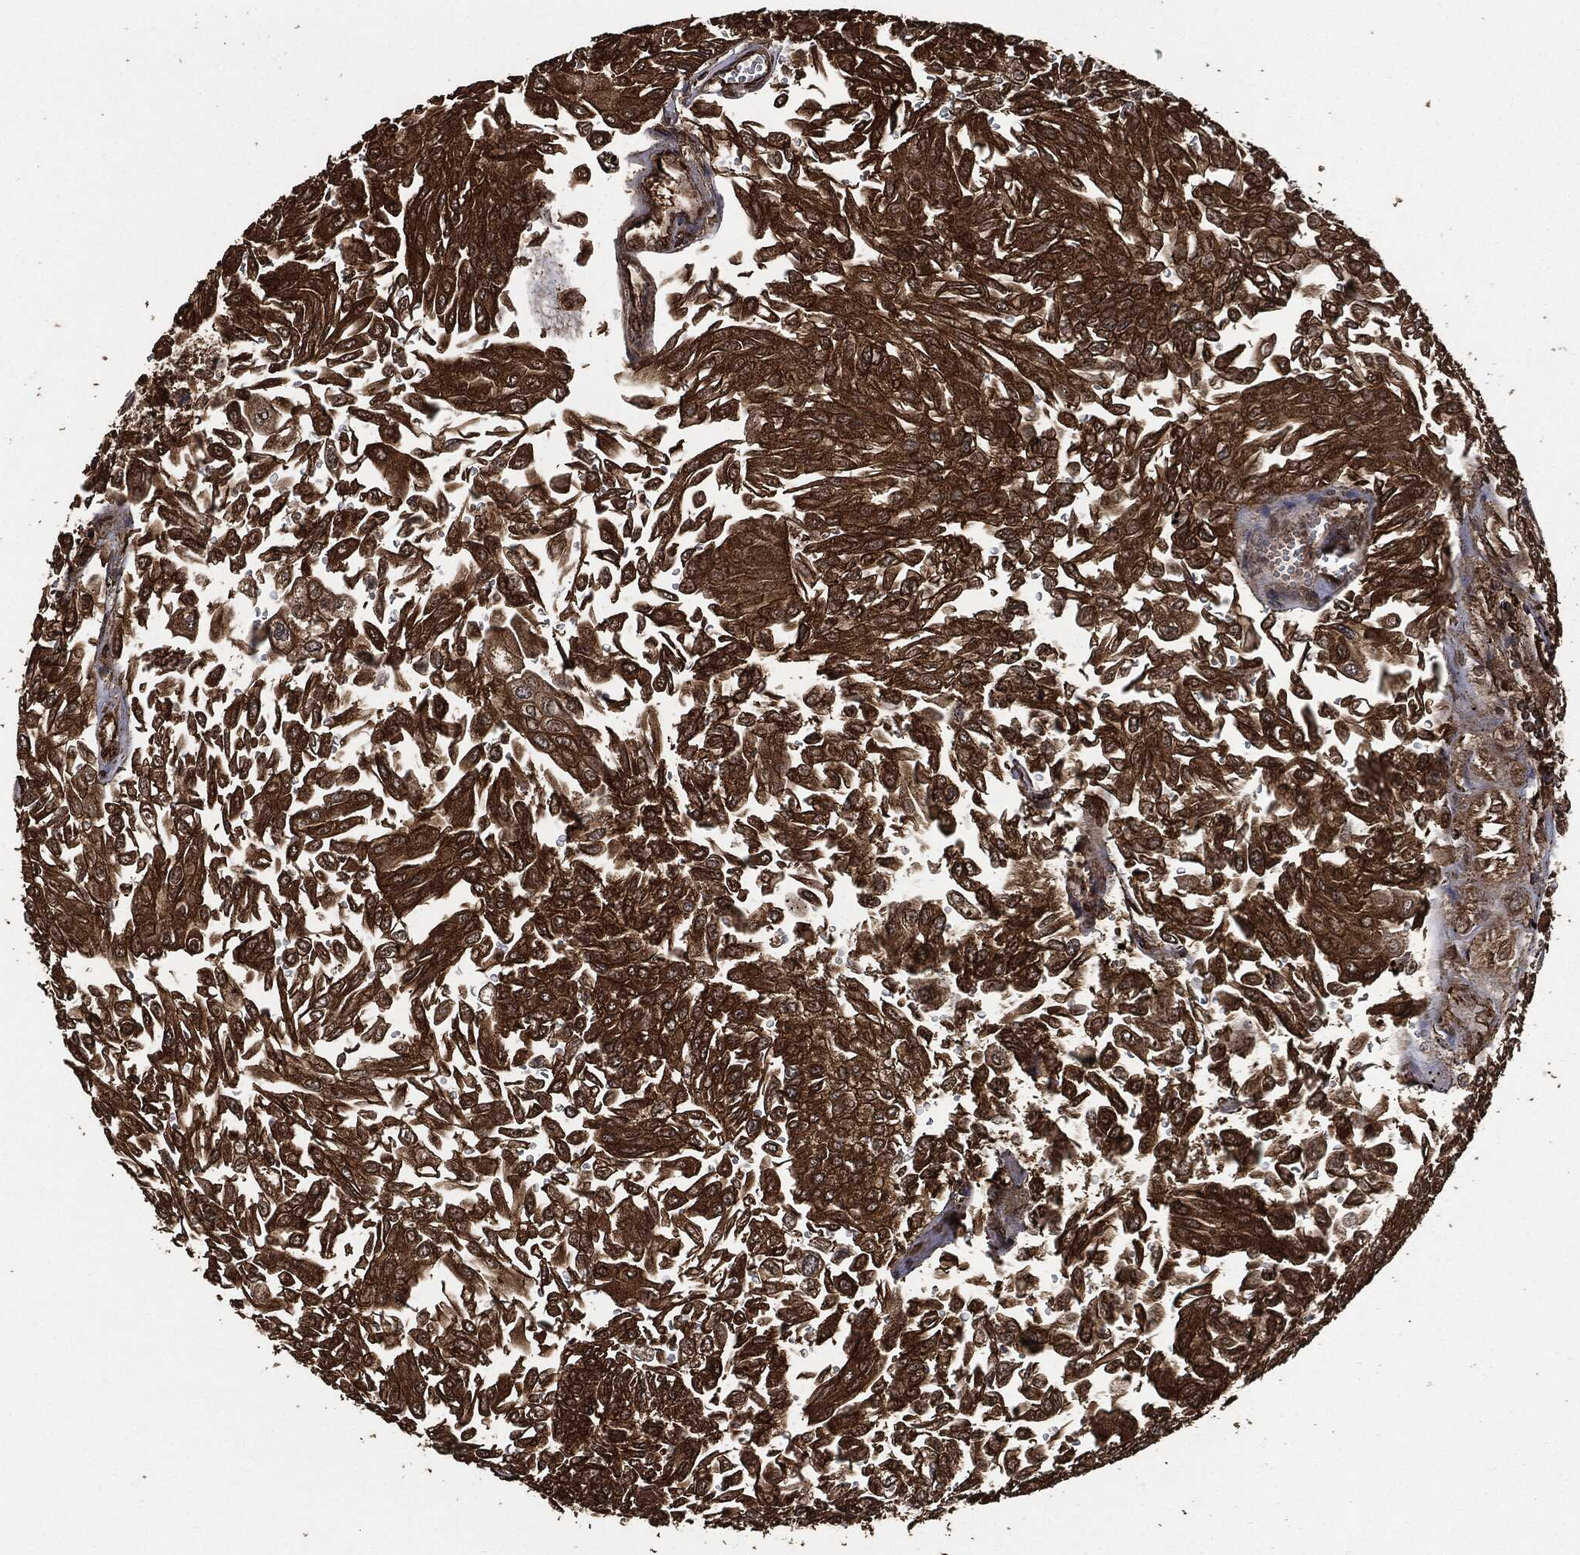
{"staining": {"intensity": "strong", "quantity": ">75%", "location": "cytoplasmic/membranous"}, "tissue": "urothelial cancer", "cell_type": "Tumor cells", "image_type": "cancer", "snomed": [{"axis": "morphology", "description": "Urothelial carcinoma, Low grade"}, {"axis": "topography", "description": "Urinary bladder"}], "caption": "Approximately >75% of tumor cells in human low-grade urothelial carcinoma reveal strong cytoplasmic/membranous protein staining as visualized by brown immunohistochemical staining.", "gene": "HRAS", "patient": {"sex": "male", "age": 67}}